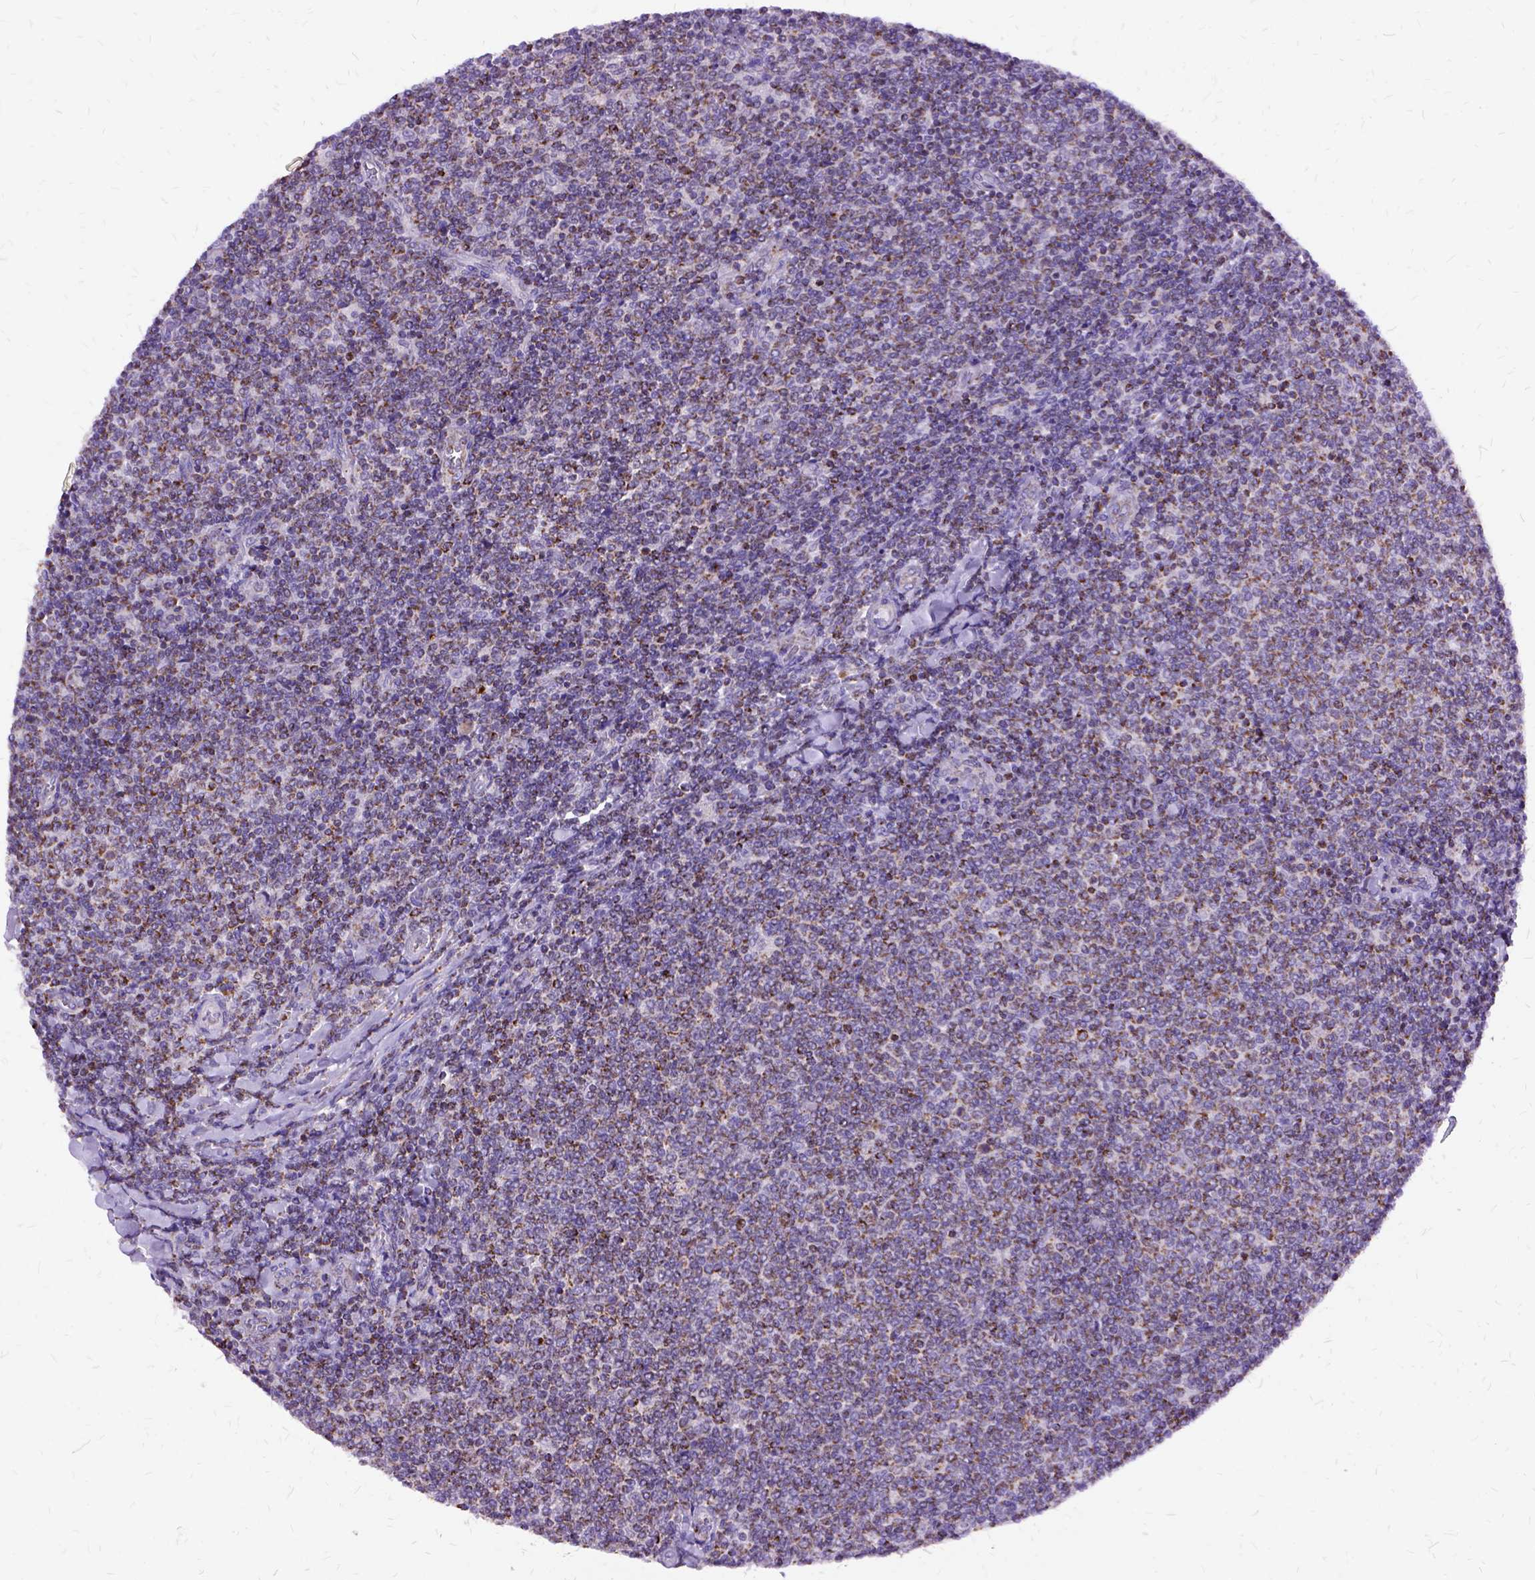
{"staining": {"intensity": "weak", "quantity": "25%-75%", "location": "cytoplasmic/membranous"}, "tissue": "lymphoma", "cell_type": "Tumor cells", "image_type": "cancer", "snomed": [{"axis": "morphology", "description": "Malignant lymphoma, non-Hodgkin's type, Low grade"}, {"axis": "topography", "description": "Lymph node"}], "caption": "A high-resolution histopathology image shows immunohistochemistry staining of lymphoma, which demonstrates weak cytoplasmic/membranous staining in approximately 25%-75% of tumor cells.", "gene": "OXCT1", "patient": {"sex": "male", "age": 52}}